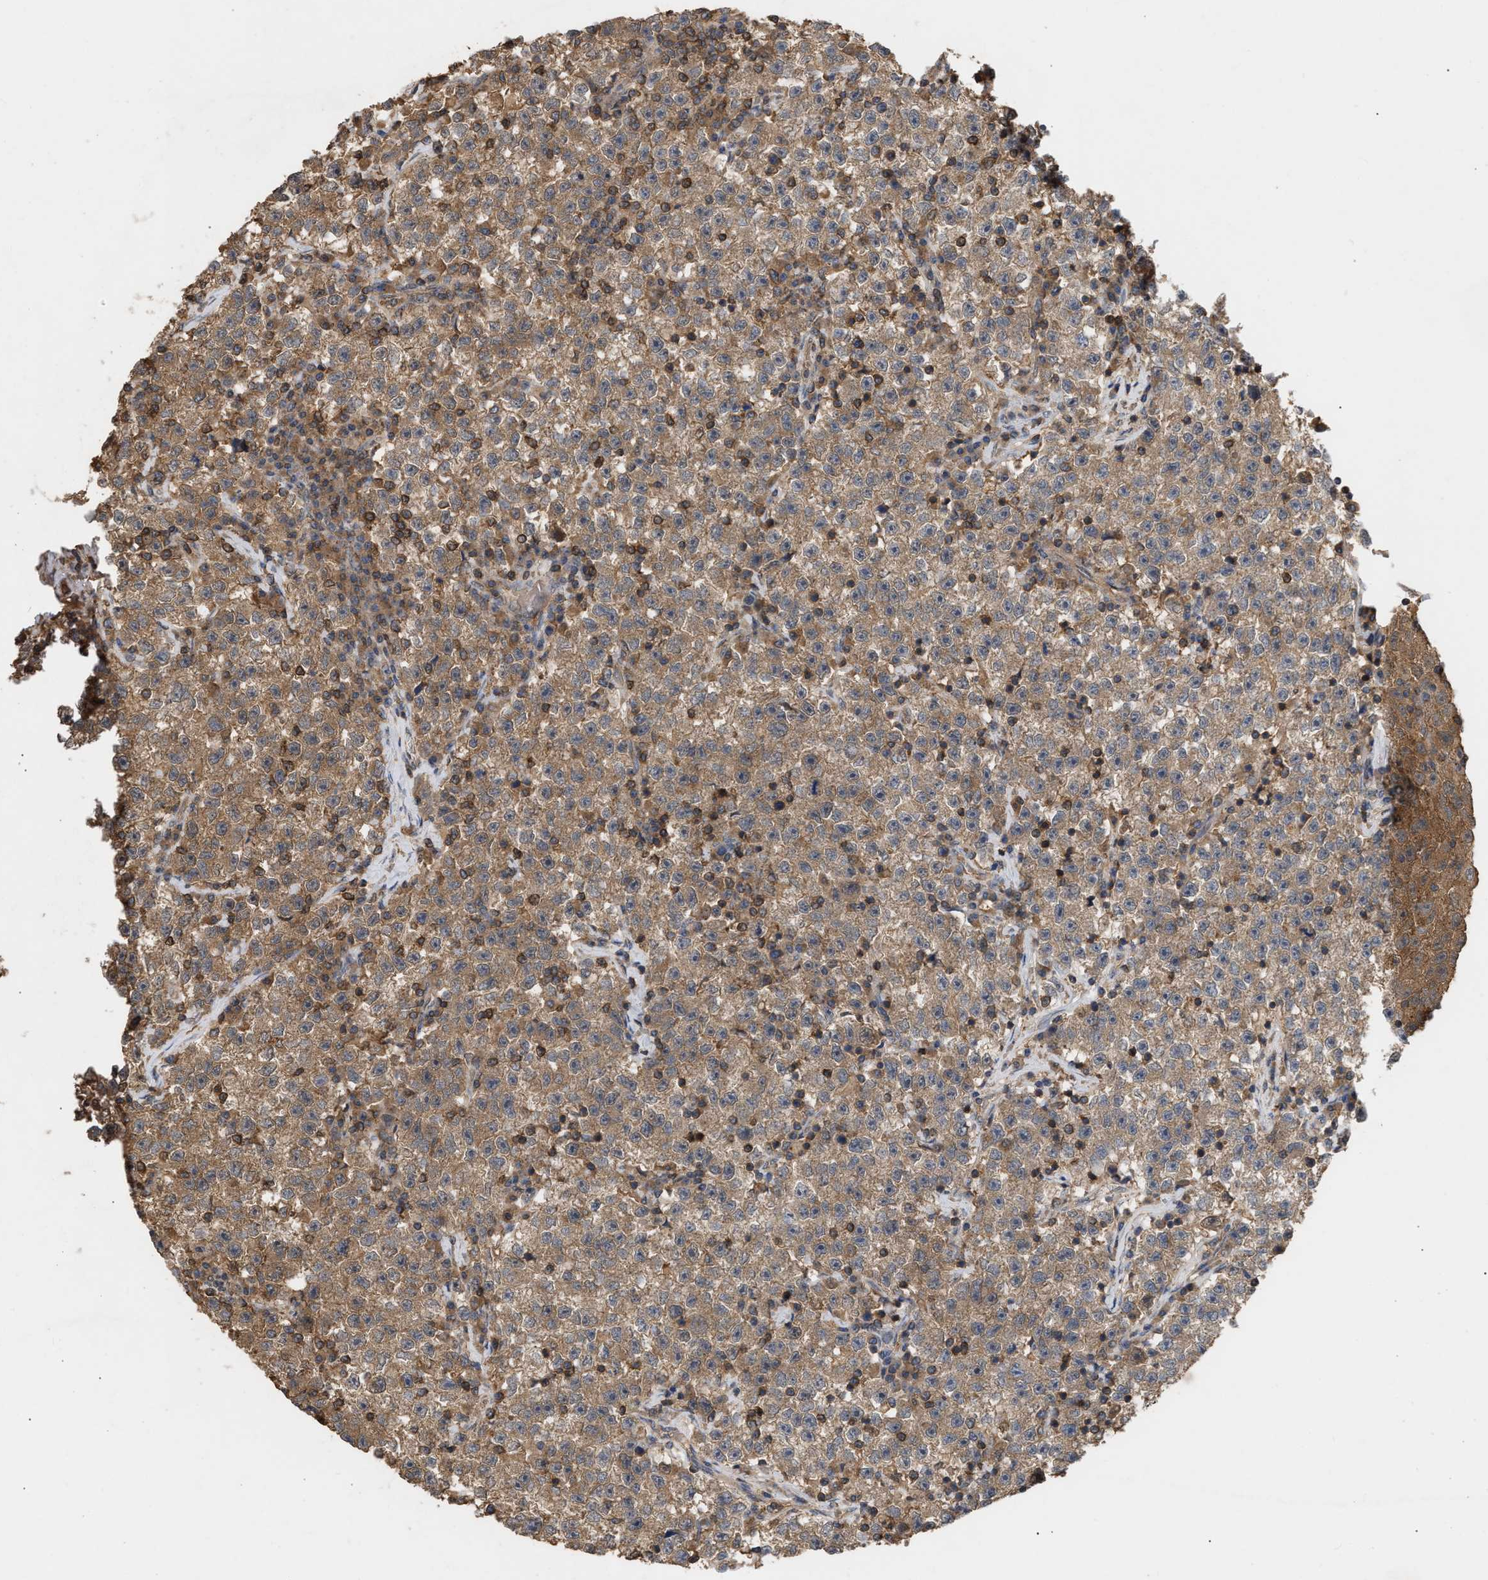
{"staining": {"intensity": "moderate", "quantity": ">75%", "location": "cytoplasmic/membranous"}, "tissue": "testis cancer", "cell_type": "Tumor cells", "image_type": "cancer", "snomed": [{"axis": "morphology", "description": "Seminoma, NOS"}, {"axis": "topography", "description": "Testis"}], "caption": "The image displays a brown stain indicating the presence of a protein in the cytoplasmic/membranous of tumor cells in testis cancer.", "gene": "FITM1", "patient": {"sex": "male", "age": 22}}